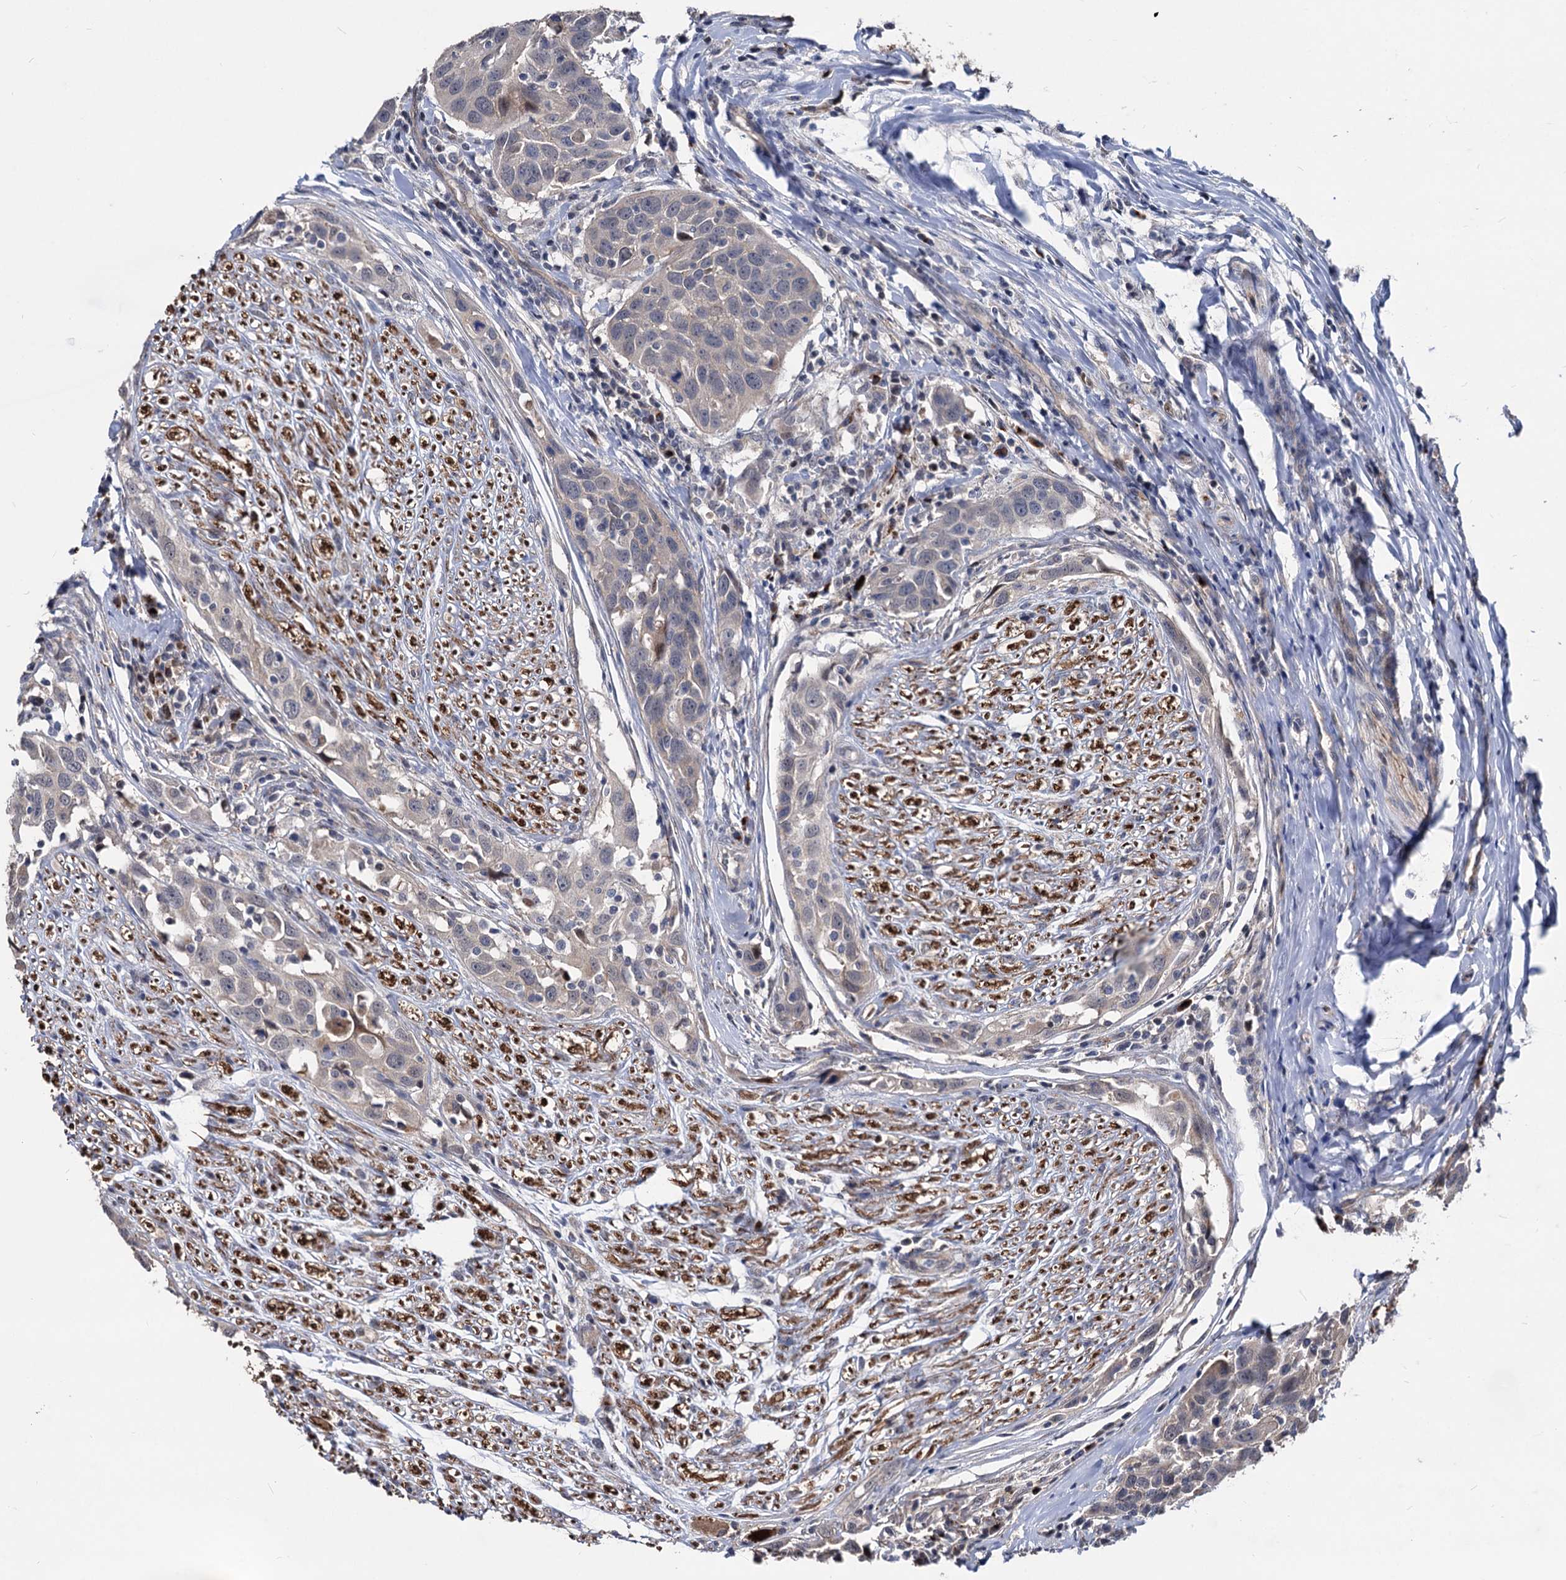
{"staining": {"intensity": "negative", "quantity": "none", "location": "none"}, "tissue": "head and neck cancer", "cell_type": "Tumor cells", "image_type": "cancer", "snomed": [{"axis": "morphology", "description": "Squamous cell carcinoma, NOS"}, {"axis": "topography", "description": "Oral tissue"}, {"axis": "topography", "description": "Head-Neck"}], "caption": "IHC histopathology image of neoplastic tissue: head and neck cancer (squamous cell carcinoma) stained with DAB (3,3'-diaminobenzidine) shows no significant protein positivity in tumor cells. Brightfield microscopy of immunohistochemistry stained with DAB (brown) and hematoxylin (blue), captured at high magnification.", "gene": "SMAGP", "patient": {"sex": "female", "age": 50}}